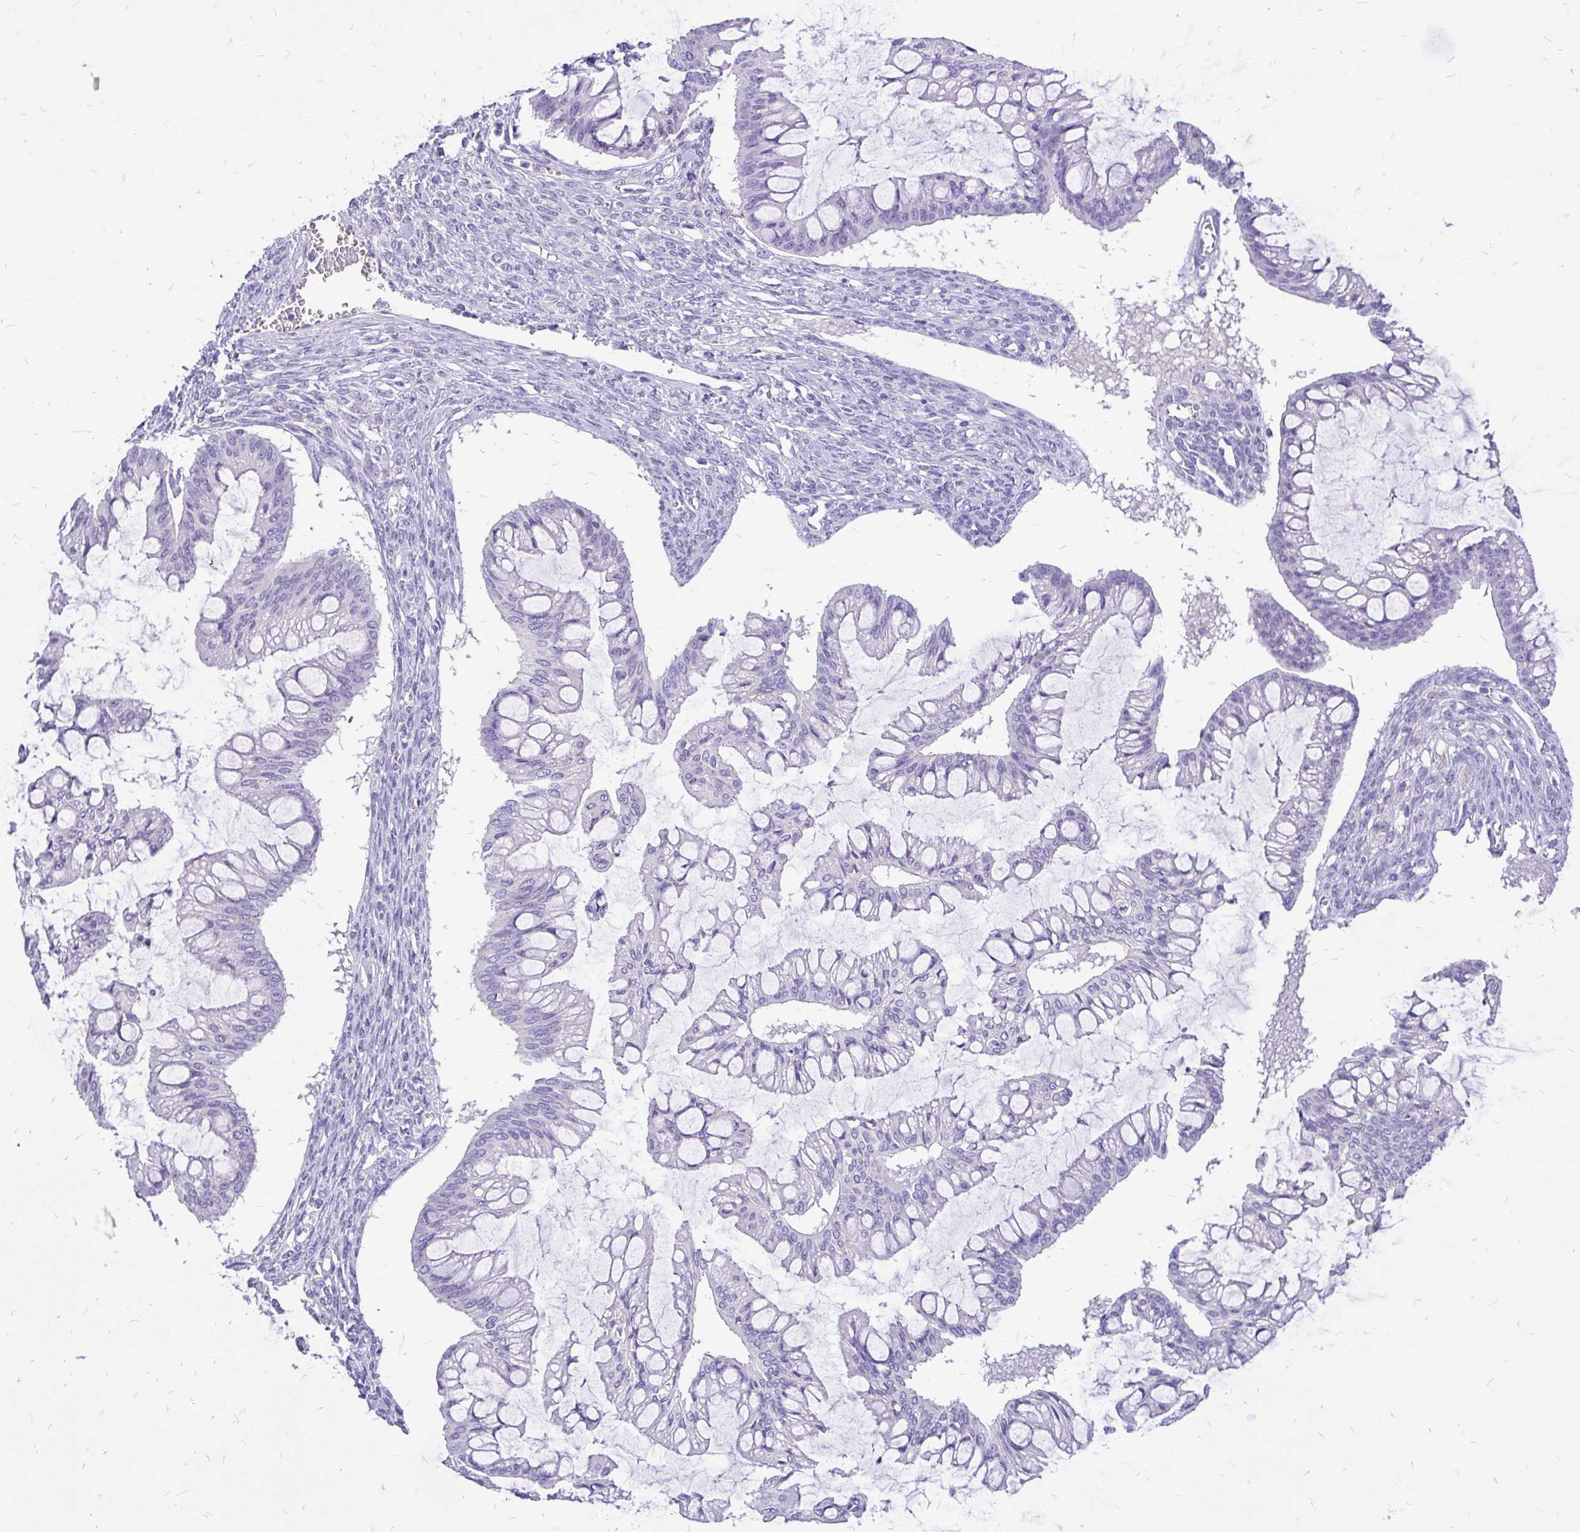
{"staining": {"intensity": "negative", "quantity": "none", "location": "none"}, "tissue": "ovarian cancer", "cell_type": "Tumor cells", "image_type": "cancer", "snomed": [{"axis": "morphology", "description": "Cystadenocarcinoma, mucinous, NOS"}, {"axis": "topography", "description": "Ovary"}], "caption": "A histopathology image of ovarian cancer (mucinous cystadenocarcinoma) stained for a protein shows no brown staining in tumor cells.", "gene": "MAP1LC3A", "patient": {"sex": "female", "age": 73}}